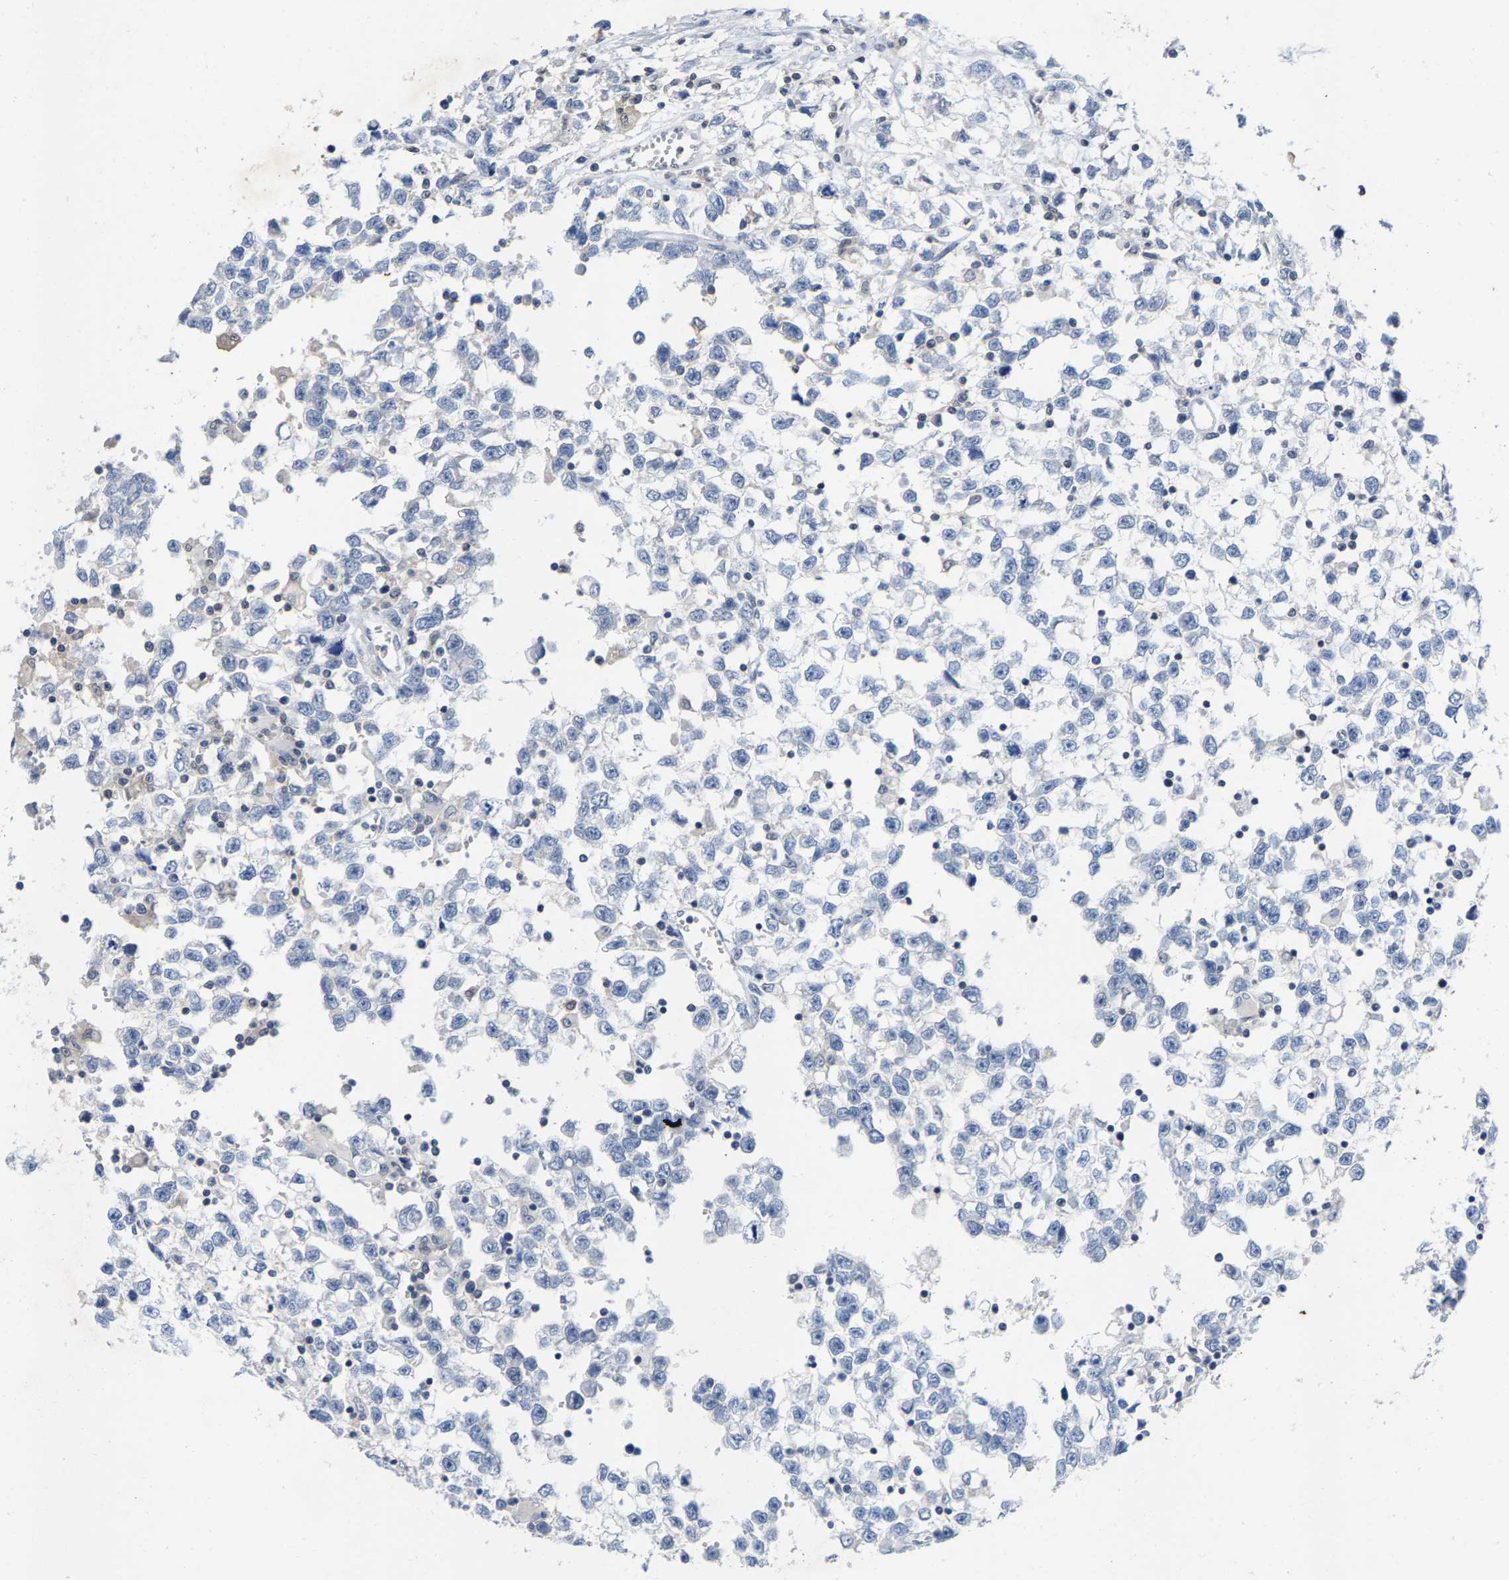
{"staining": {"intensity": "negative", "quantity": "none", "location": "none"}, "tissue": "testis cancer", "cell_type": "Tumor cells", "image_type": "cancer", "snomed": [{"axis": "morphology", "description": "Seminoma, NOS"}, {"axis": "morphology", "description": "Carcinoma, Embryonal, NOS"}, {"axis": "topography", "description": "Testis"}], "caption": "DAB immunohistochemical staining of human embryonal carcinoma (testis) demonstrates no significant expression in tumor cells. The staining is performed using DAB (3,3'-diaminobenzidine) brown chromogen with nuclei counter-stained in using hematoxylin.", "gene": "FGD3", "patient": {"sex": "male", "age": 51}}